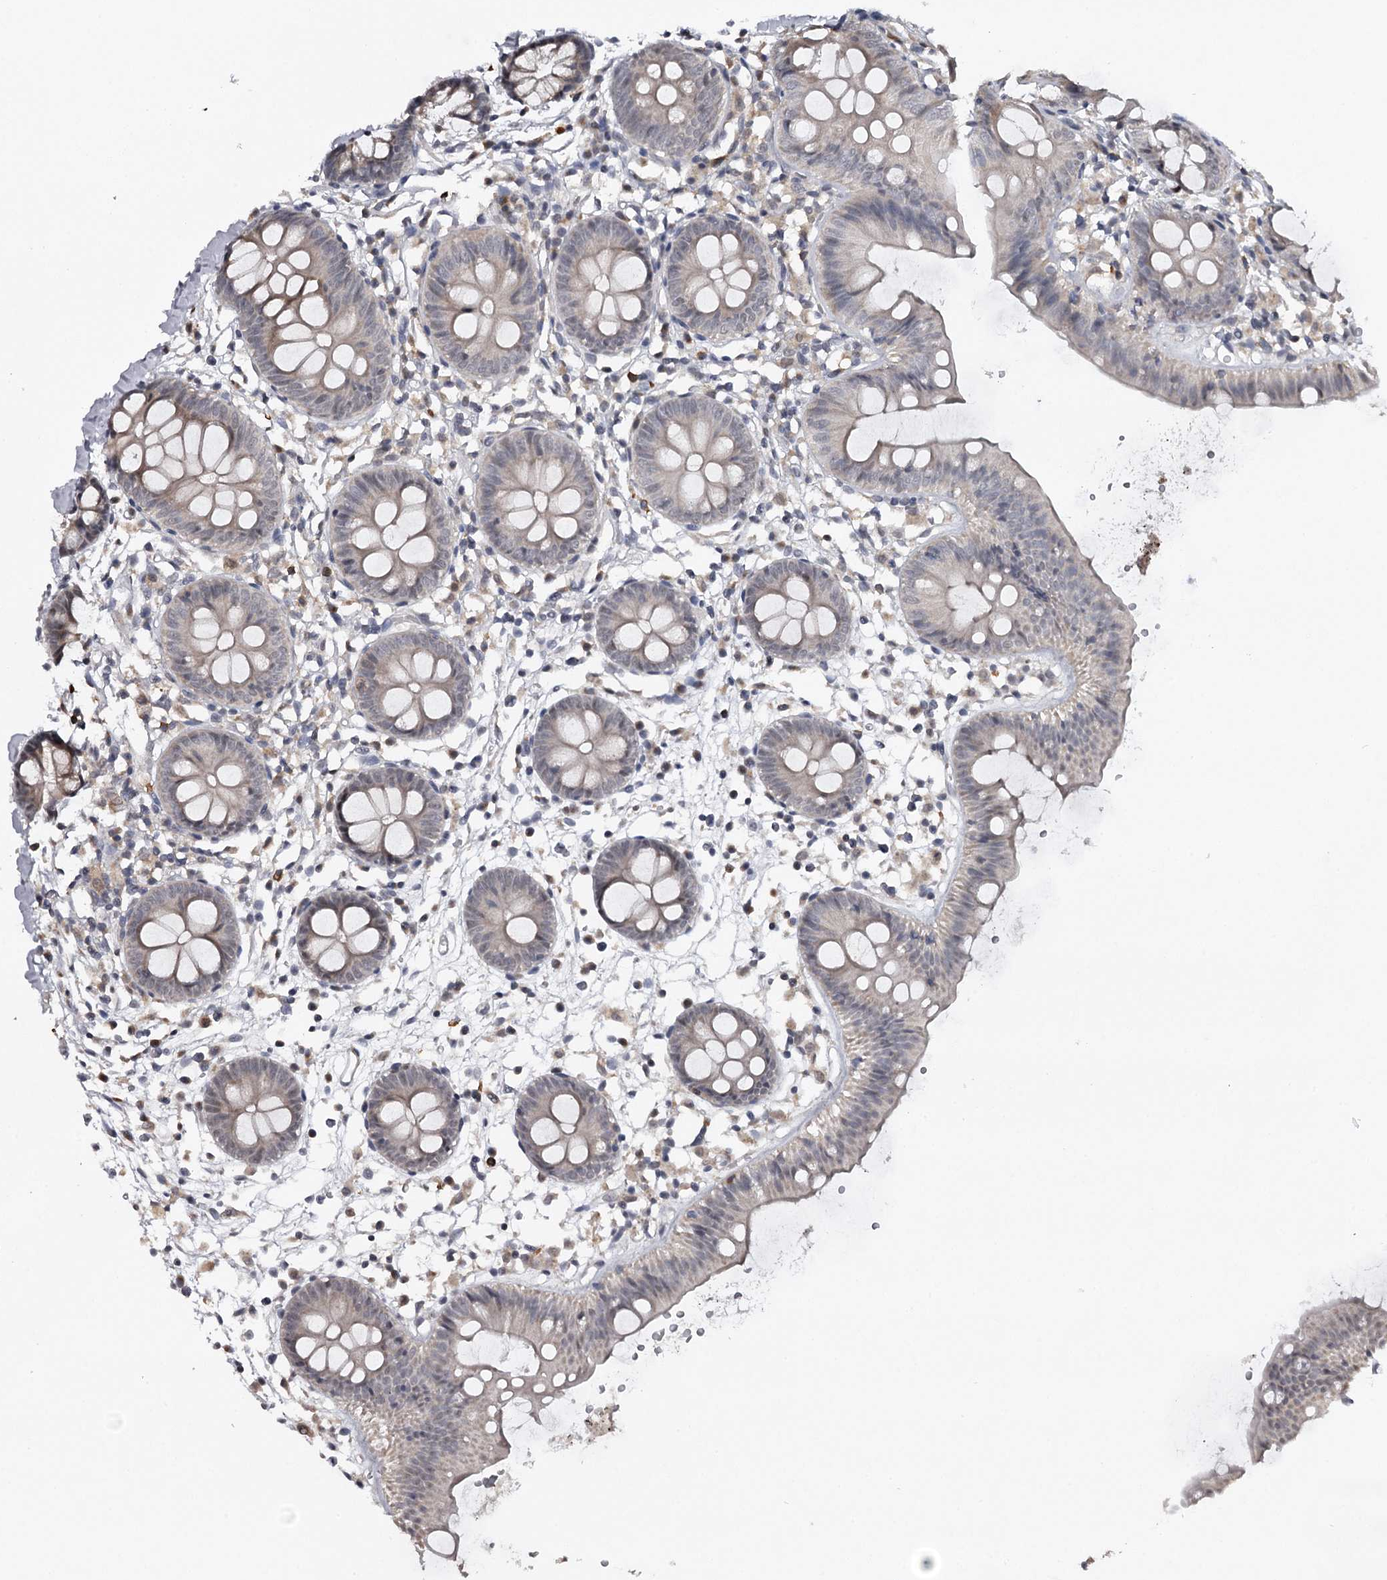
{"staining": {"intensity": "weak", "quantity": ">75%", "location": "cytoplasmic/membranous"}, "tissue": "colon", "cell_type": "Endothelial cells", "image_type": "normal", "snomed": [{"axis": "morphology", "description": "Normal tissue, NOS"}, {"axis": "topography", "description": "Colon"}], "caption": "The histopathology image exhibits a brown stain indicating the presence of a protein in the cytoplasmic/membranous of endothelial cells in colon.", "gene": "GTSF1", "patient": {"sex": "male", "age": 56}}